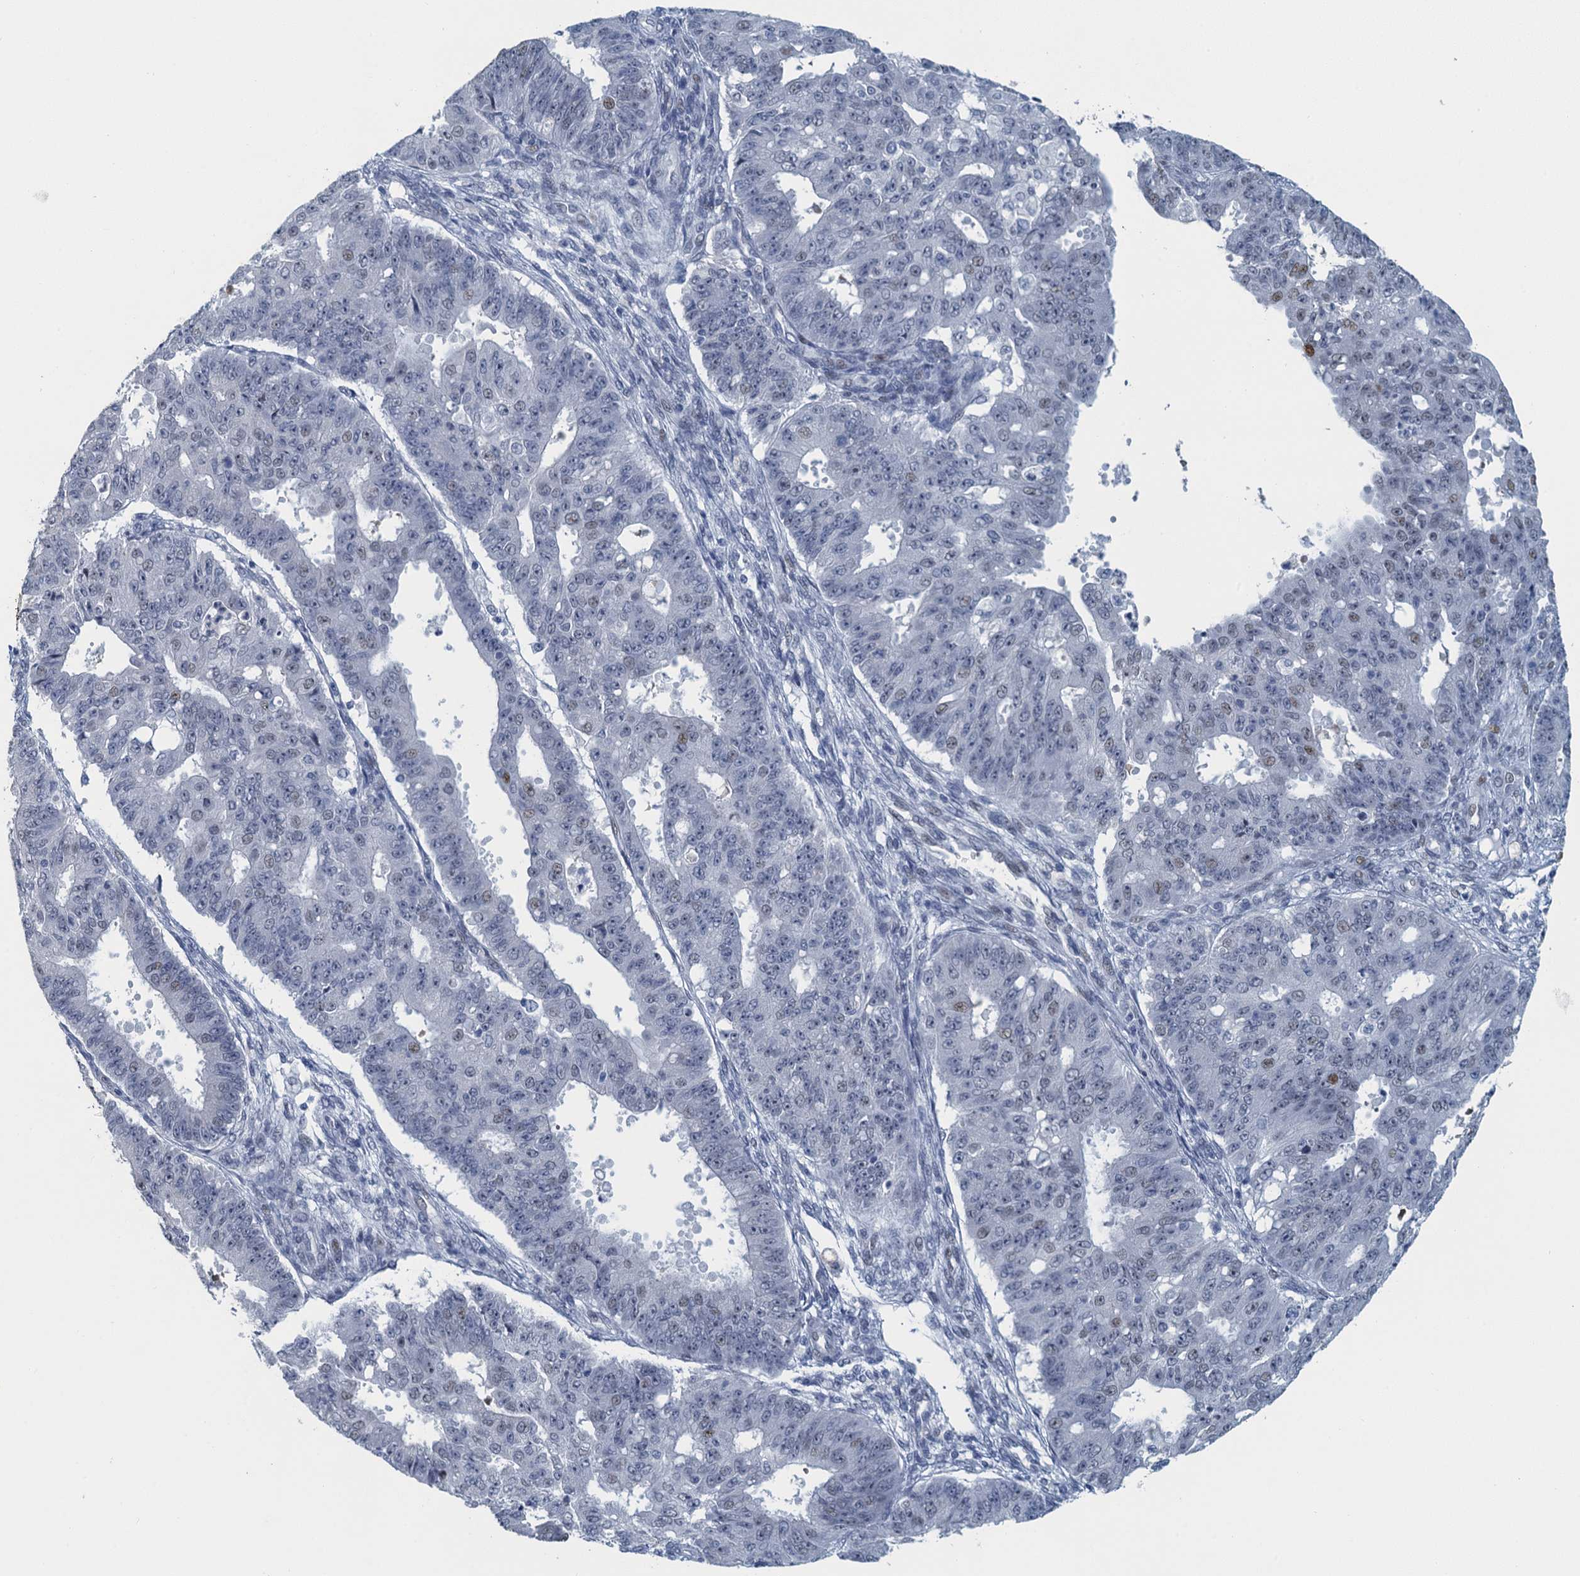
{"staining": {"intensity": "negative", "quantity": "none", "location": "none"}, "tissue": "ovarian cancer", "cell_type": "Tumor cells", "image_type": "cancer", "snomed": [{"axis": "morphology", "description": "Carcinoma, endometroid"}, {"axis": "topography", "description": "Appendix"}, {"axis": "topography", "description": "Ovary"}], "caption": "Human ovarian endometroid carcinoma stained for a protein using immunohistochemistry demonstrates no positivity in tumor cells.", "gene": "TTLL9", "patient": {"sex": "female", "age": 42}}